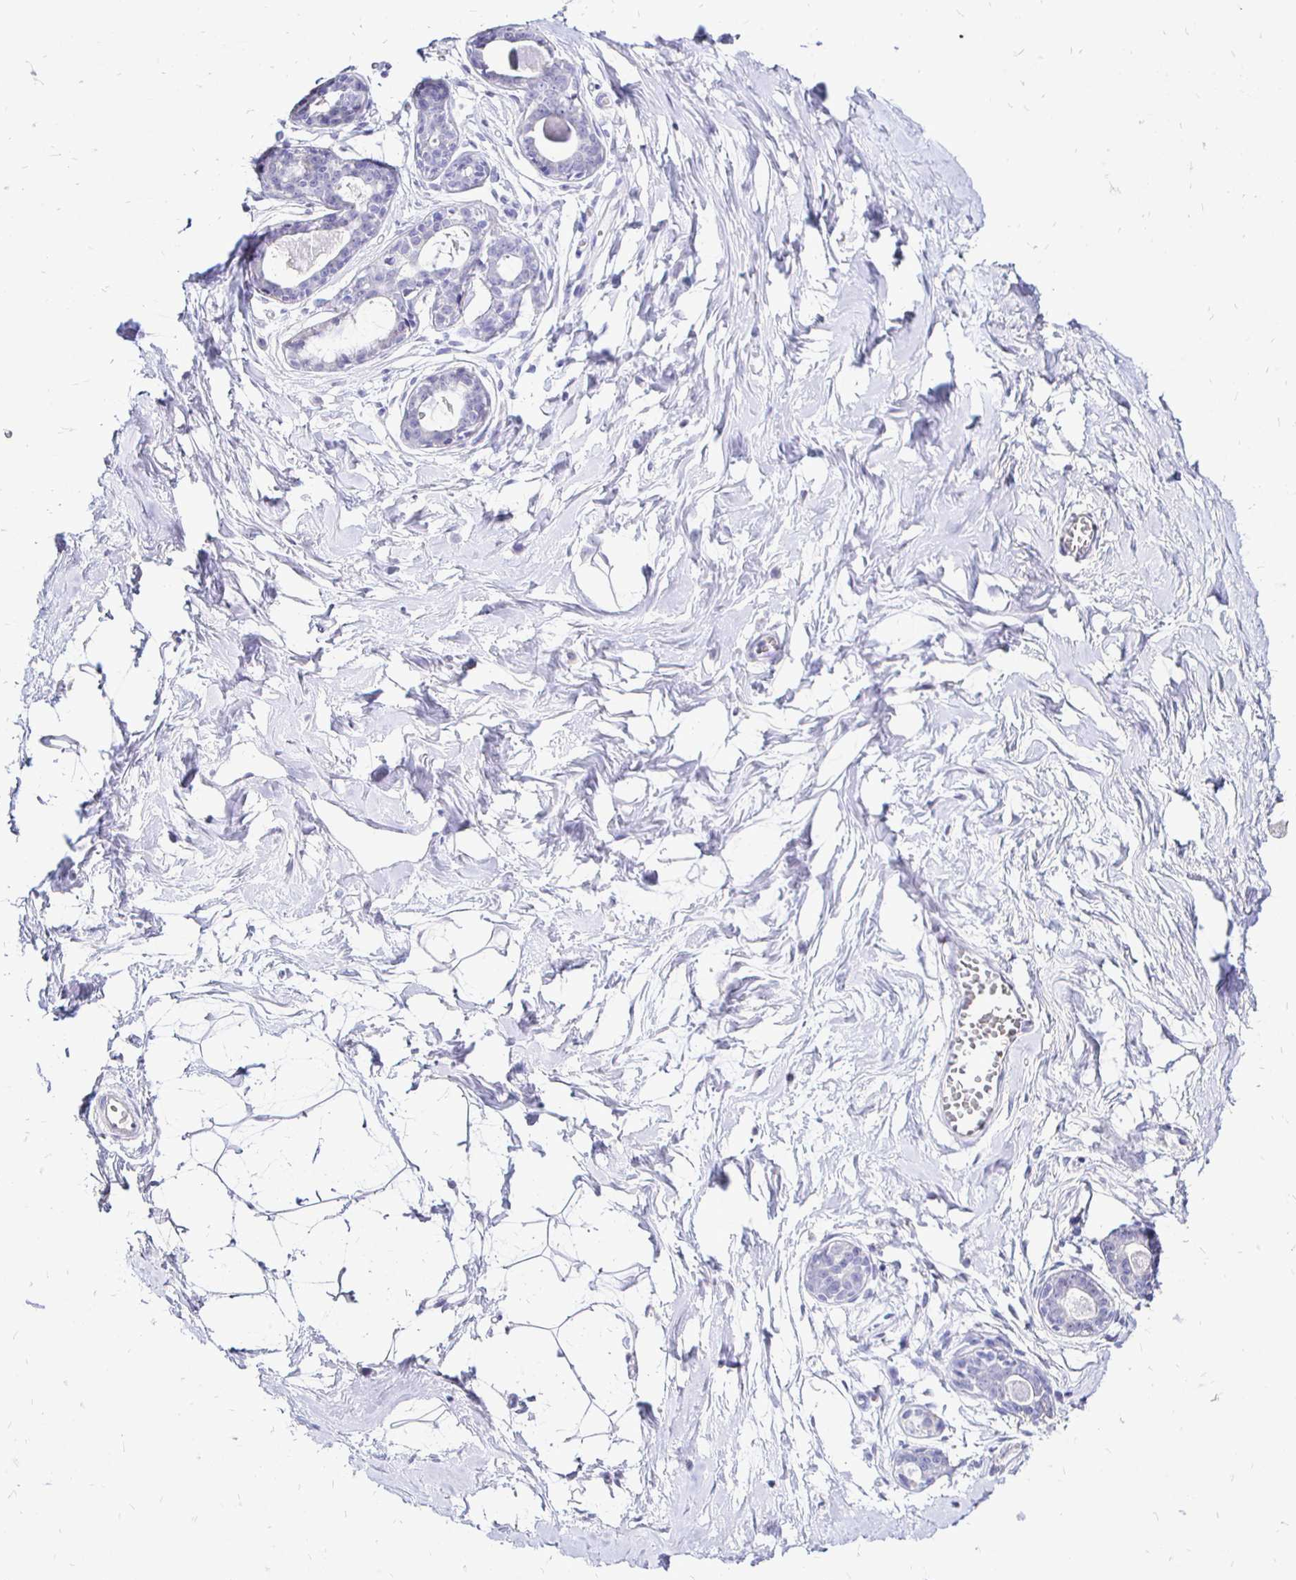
{"staining": {"intensity": "negative", "quantity": "none", "location": "none"}, "tissue": "breast", "cell_type": "Adipocytes", "image_type": "normal", "snomed": [{"axis": "morphology", "description": "Normal tissue, NOS"}, {"axis": "topography", "description": "Breast"}], "caption": "High magnification brightfield microscopy of benign breast stained with DAB (3,3'-diaminobenzidine) (brown) and counterstained with hematoxylin (blue): adipocytes show no significant staining.", "gene": "IRGC", "patient": {"sex": "female", "age": 45}}